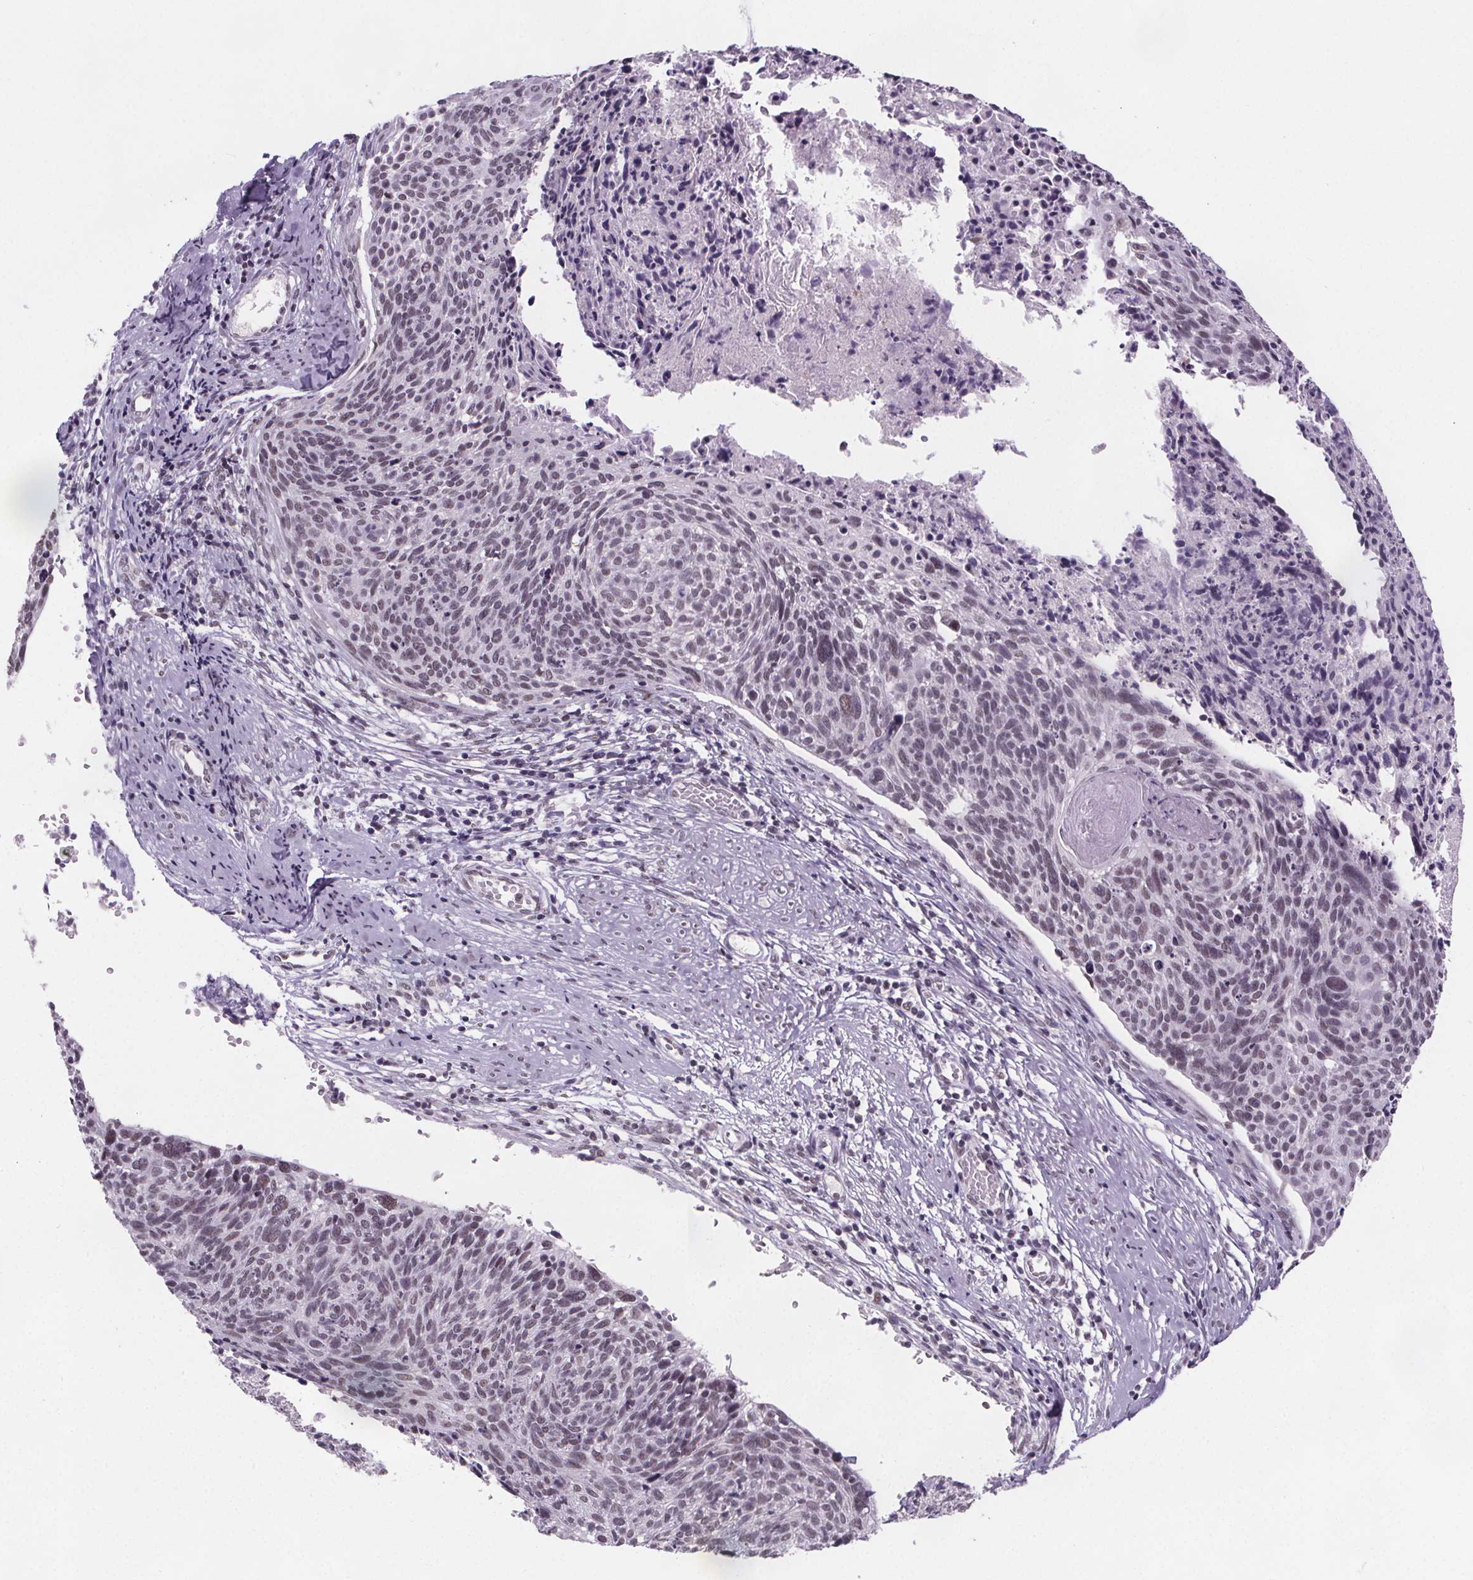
{"staining": {"intensity": "weak", "quantity": "25%-75%", "location": "nuclear"}, "tissue": "cervical cancer", "cell_type": "Tumor cells", "image_type": "cancer", "snomed": [{"axis": "morphology", "description": "Squamous cell carcinoma, NOS"}, {"axis": "topography", "description": "Cervix"}], "caption": "Human cervical cancer (squamous cell carcinoma) stained for a protein (brown) reveals weak nuclear positive staining in approximately 25%-75% of tumor cells.", "gene": "ZNF572", "patient": {"sex": "female", "age": 49}}